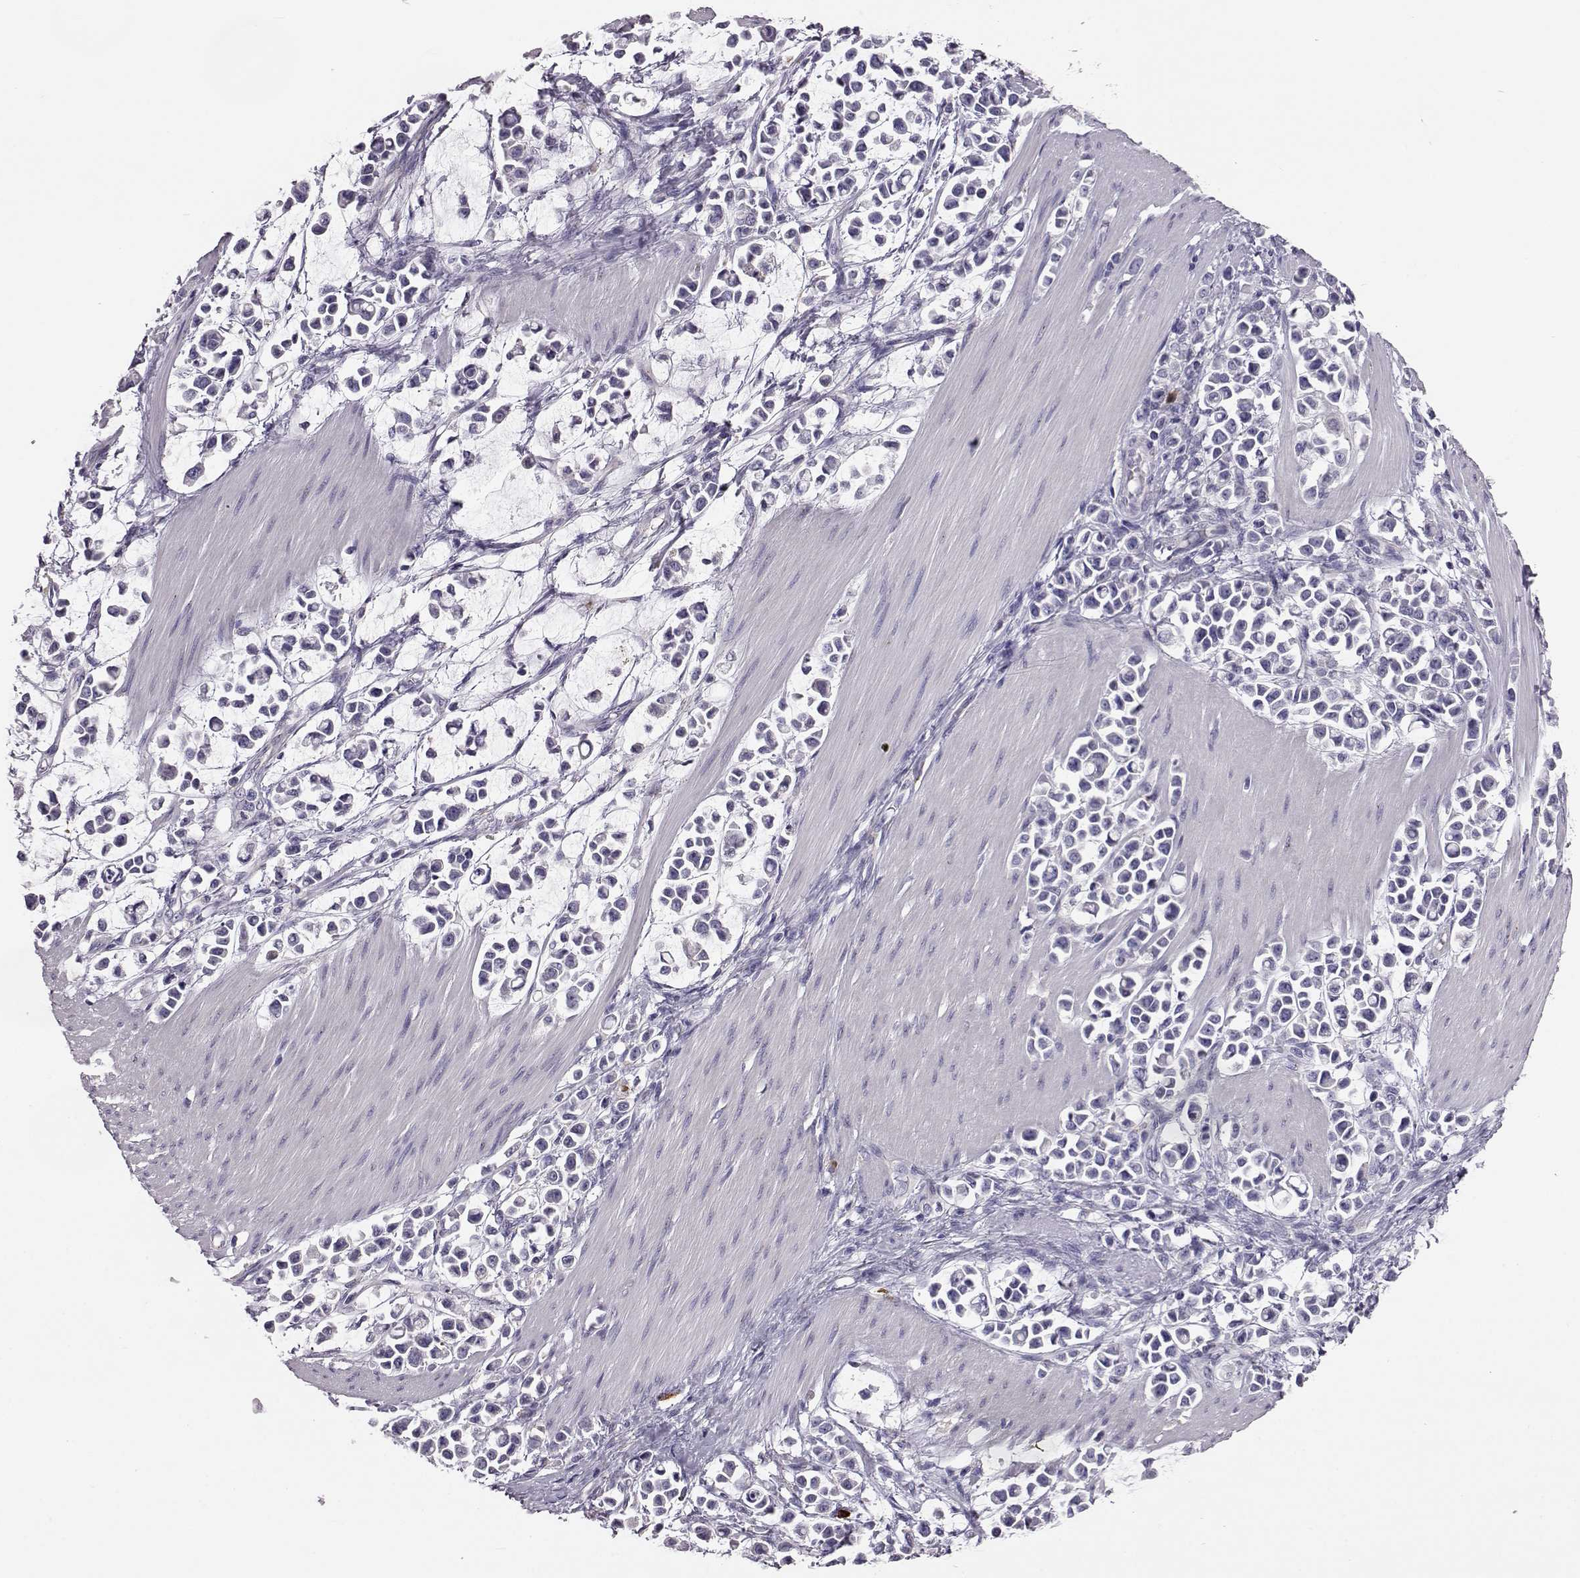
{"staining": {"intensity": "negative", "quantity": "none", "location": "none"}, "tissue": "stomach cancer", "cell_type": "Tumor cells", "image_type": "cancer", "snomed": [{"axis": "morphology", "description": "Adenocarcinoma, NOS"}, {"axis": "topography", "description": "Stomach"}], "caption": "Immunohistochemical staining of human stomach cancer (adenocarcinoma) reveals no significant expression in tumor cells.", "gene": "ADGRG5", "patient": {"sex": "male", "age": 82}}